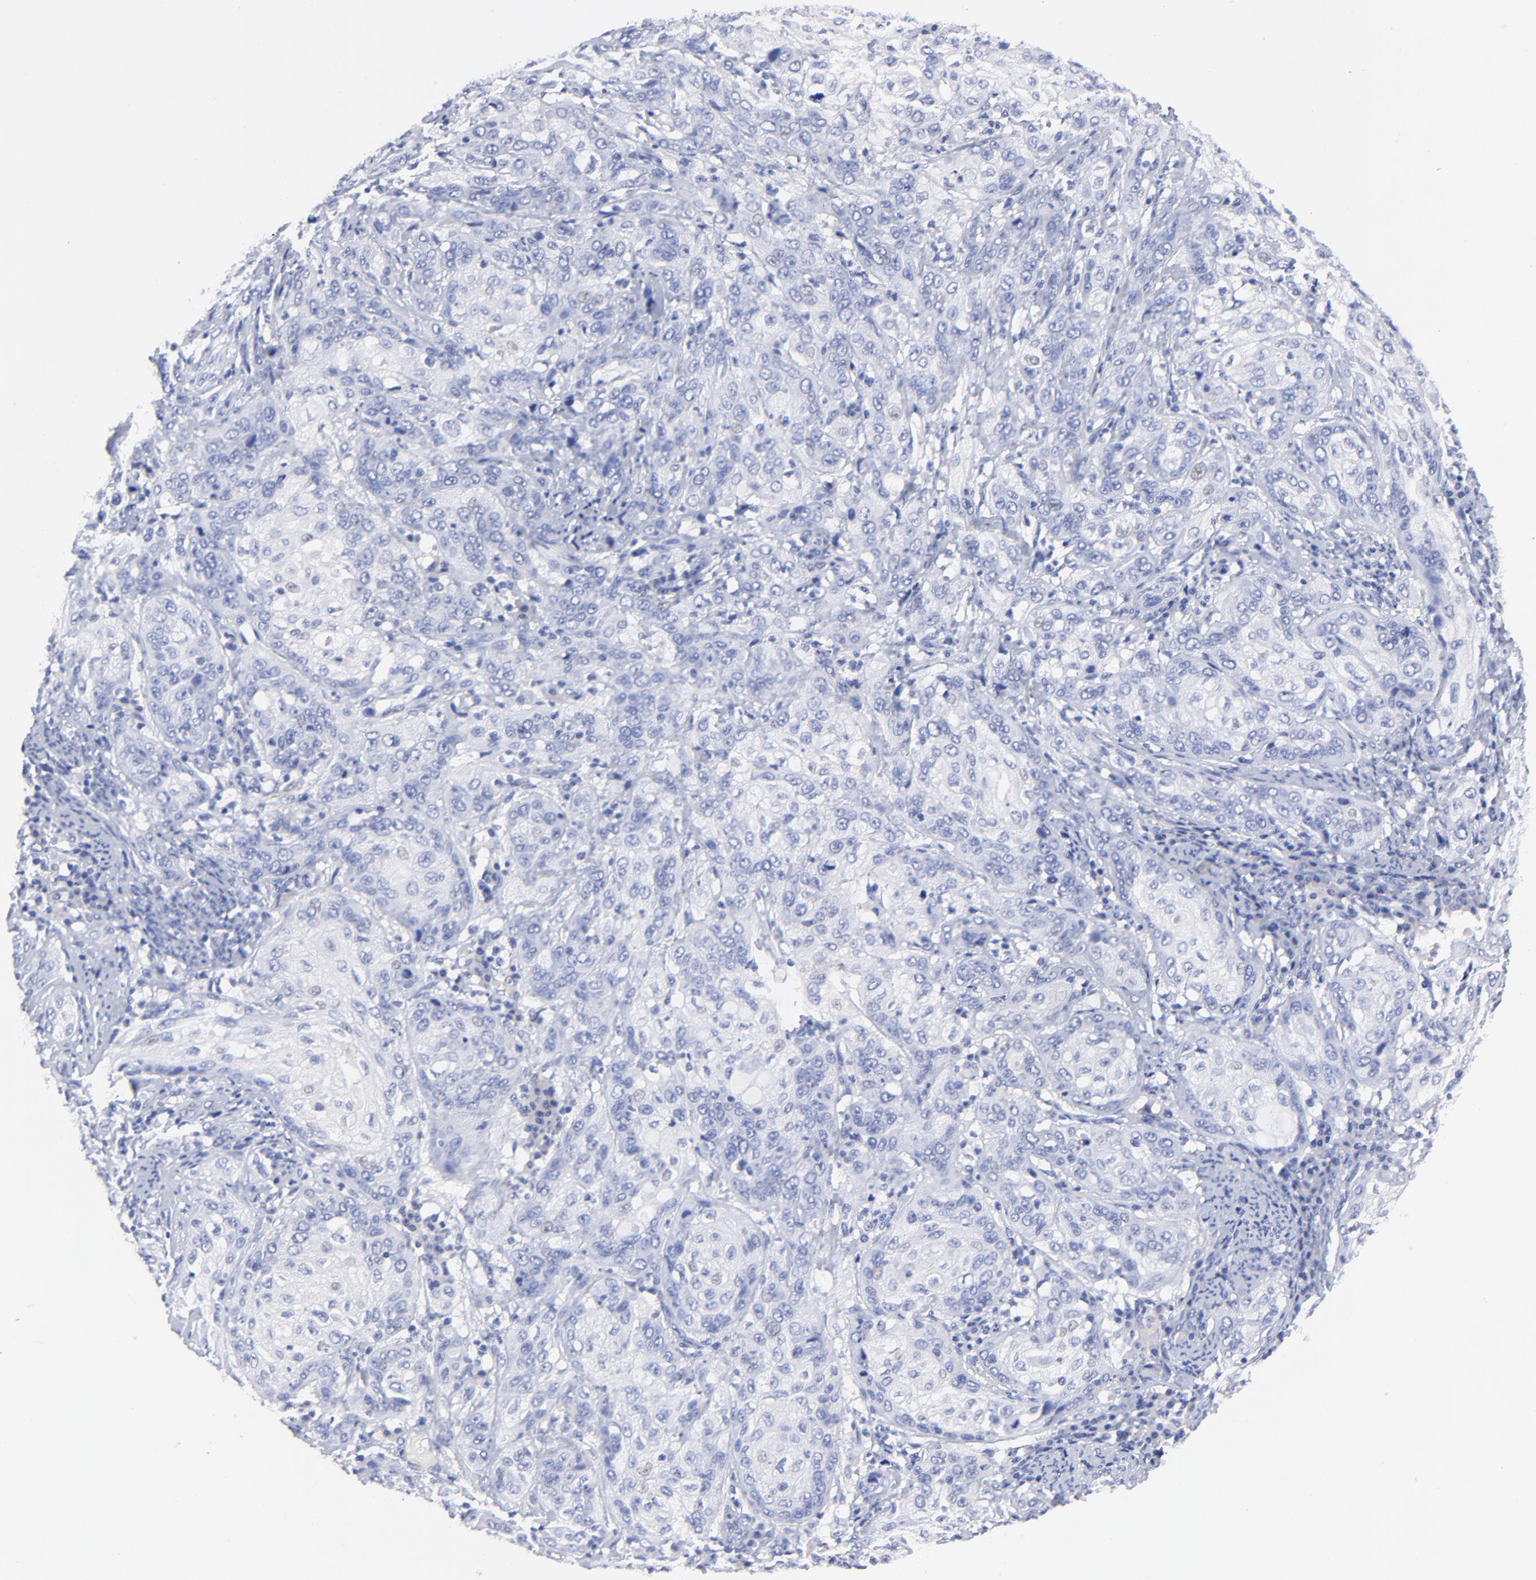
{"staining": {"intensity": "negative", "quantity": "none", "location": "none"}, "tissue": "cervical cancer", "cell_type": "Tumor cells", "image_type": "cancer", "snomed": [{"axis": "morphology", "description": "Squamous cell carcinoma, NOS"}, {"axis": "topography", "description": "Cervix"}], "caption": "This is a micrograph of immunohistochemistry staining of cervical squamous cell carcinoma, which shows no staining in tumor cells.", "gene": "HORMAD2", "patient": {"sex": "female", "age": 41}}